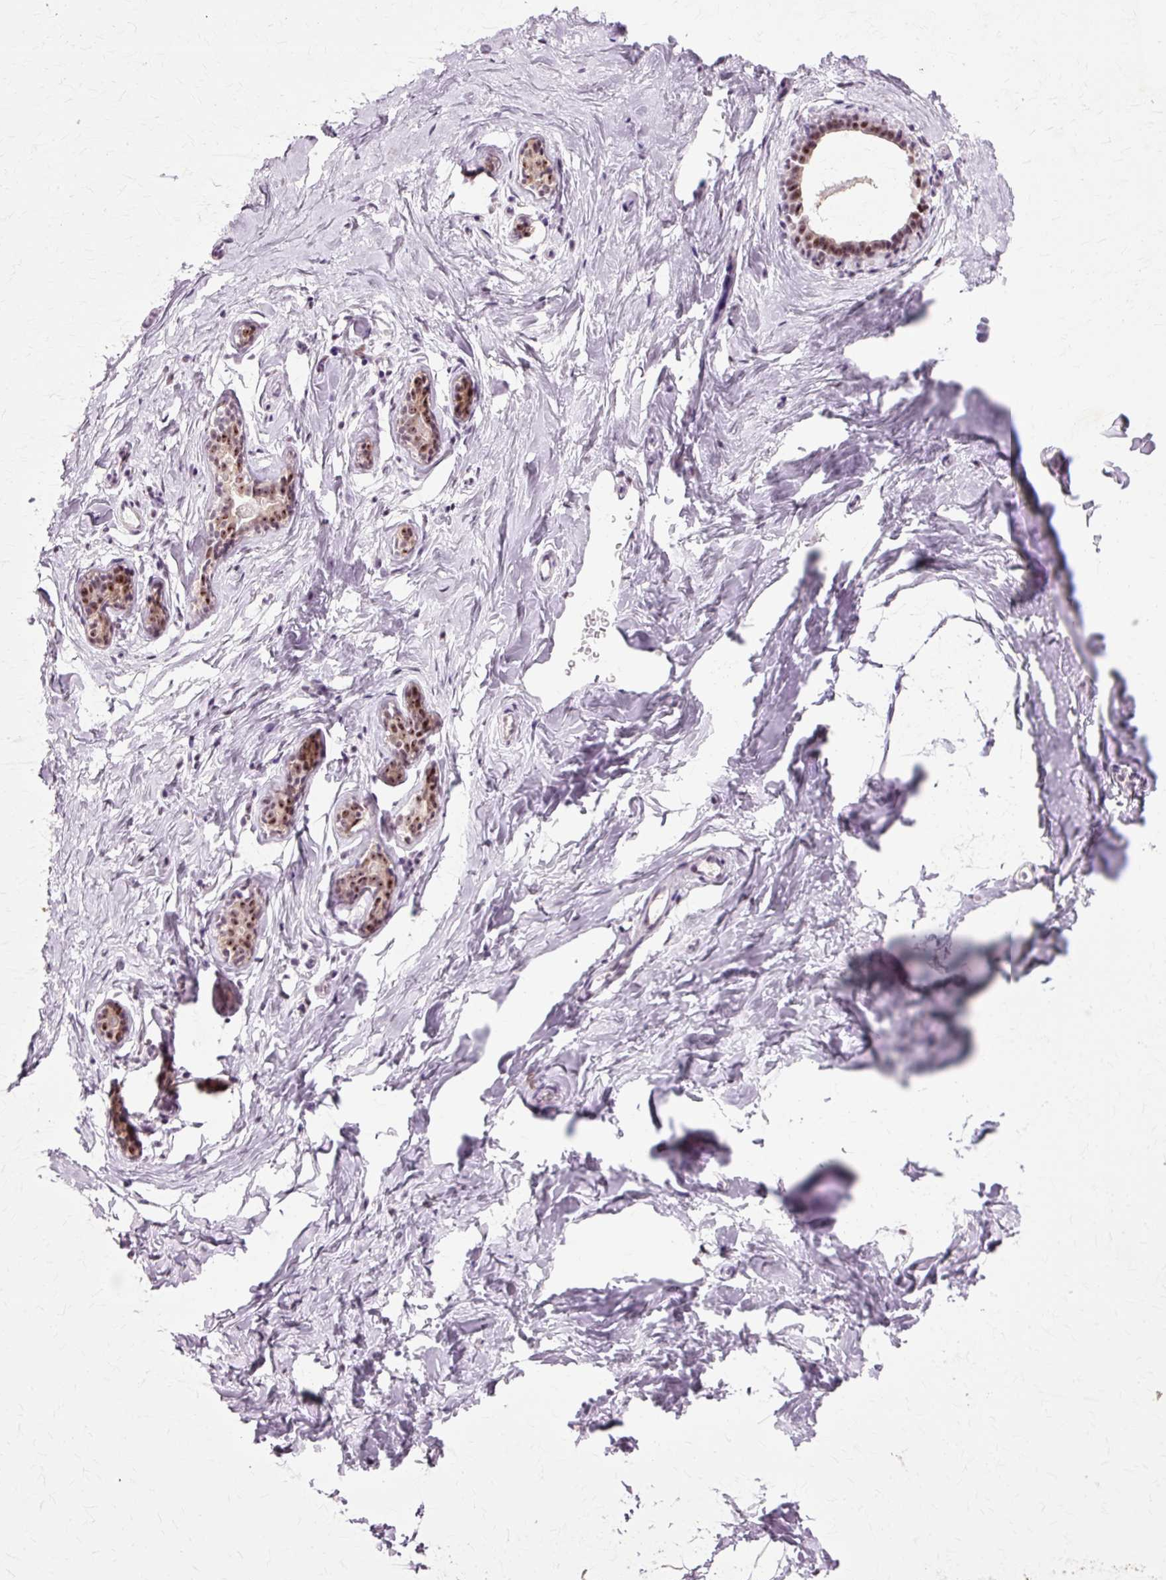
{"staining": {"intensity": "negative", "quantity": "none", "location": "none"}, "tissue": "breast", "cell_type": "Adipocytes", "image_type": "normal", "snomed": [{"axis": "morphology", "description": "Normal tissue, NOS"}, {"axis": "topography", "description": "Breast"}], "caption": "Immunohistochemical staining of benign breast exhibits no significant positivity in adipocytes.", "gene": "MACROD2", "patient": {"sex": "female", "age": 23}}